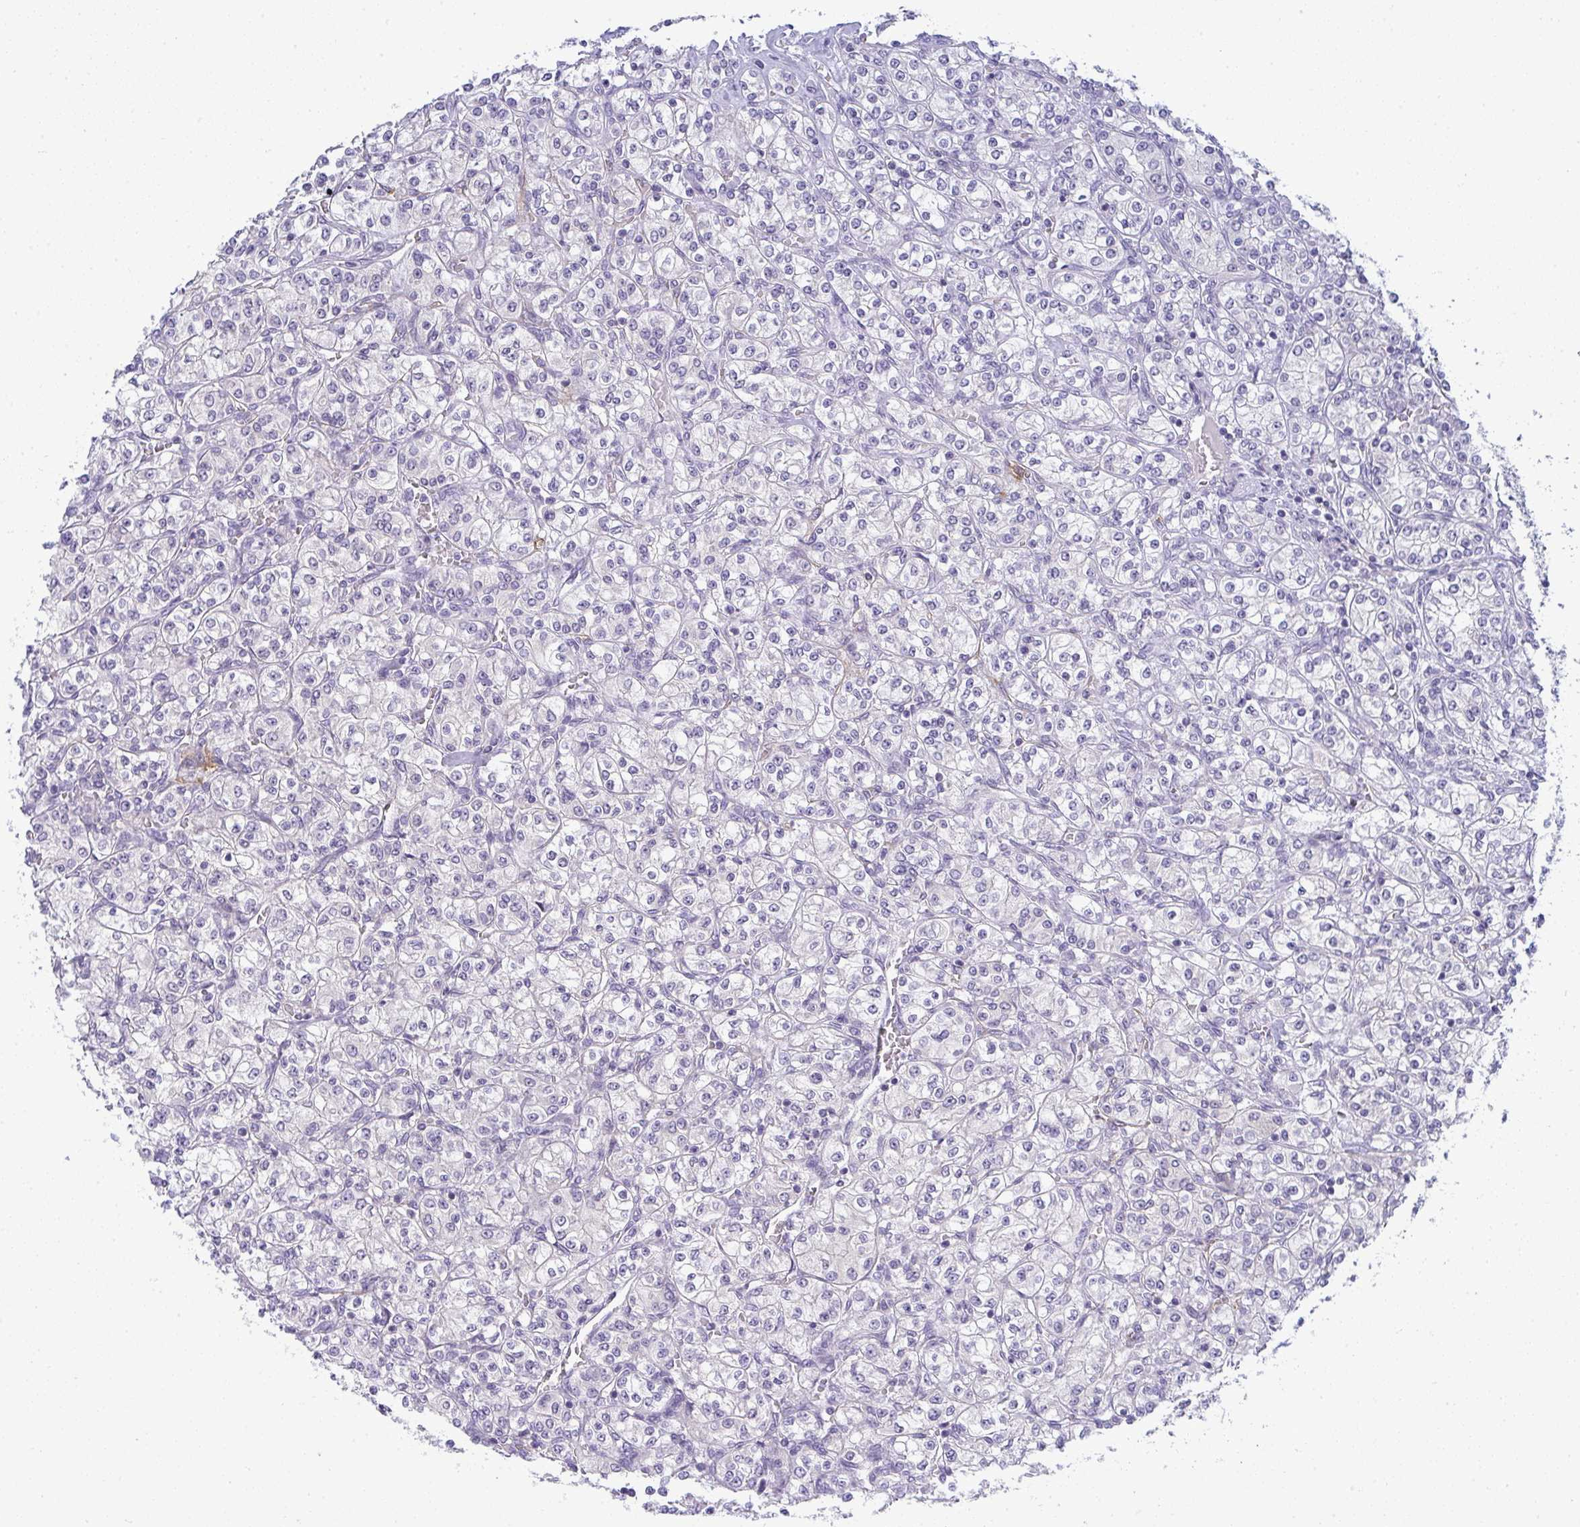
{"staining": {"intensity": "negative", "quantity": "none", "location": "none"}, "tissue": "renal cancer", "cell_type": "Tumor cells", "image_type": "cancer", "snomed": [{"axis": "morphology", "description": "Adenocarcinoma, NOS"}, {"axis": "topography", "description": "Kidney"}], "caption": "This is a photomicrograph of immunohistochemistry staining of adenocarcinoma (renal), which shows no staining in tumor cells.", "gene": "TMEM82", "patient": {"sex": "male", "age": 77}}